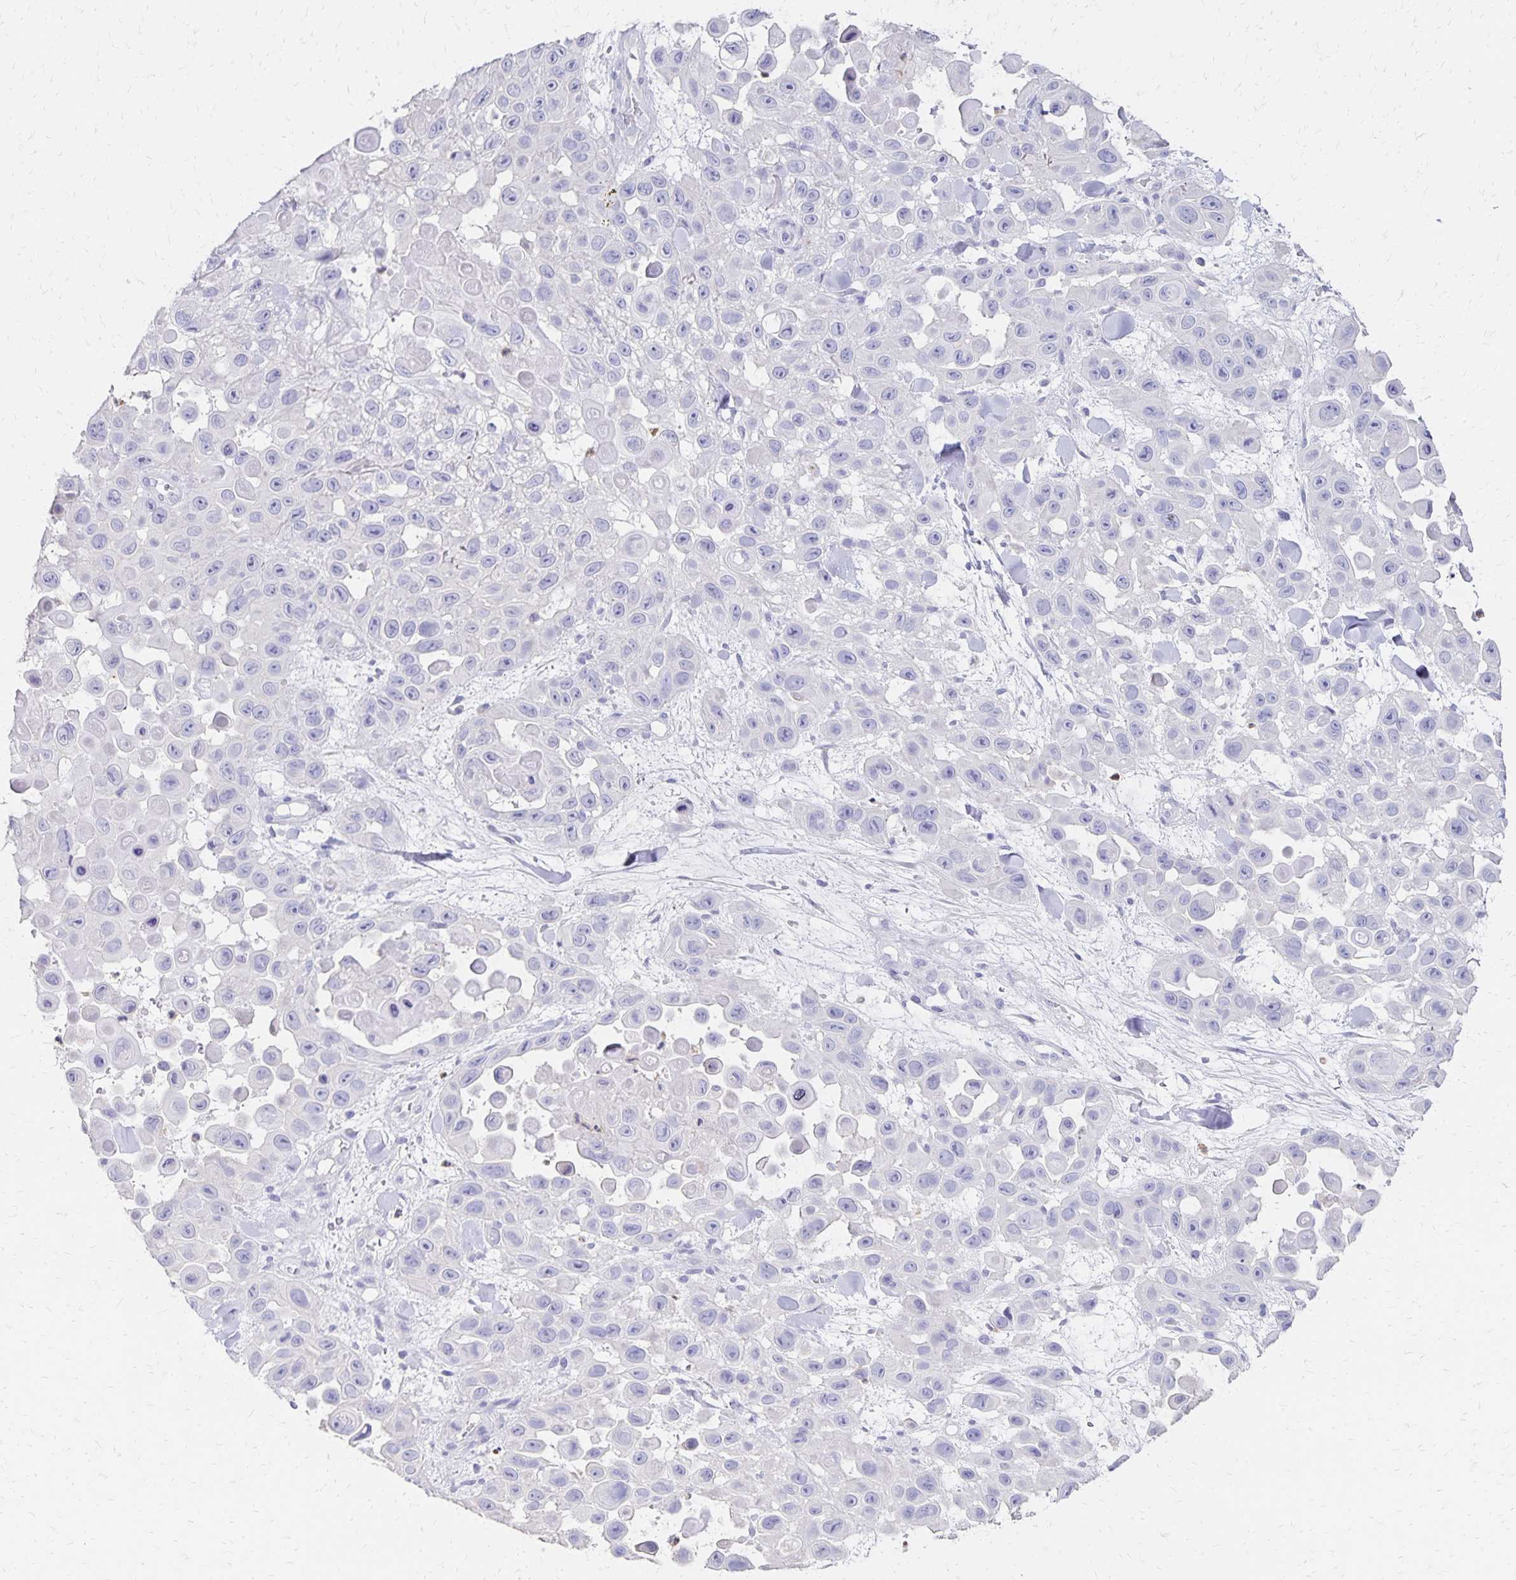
{"staining": {"intensity": "negative", "quantity": "none", "location": "none"}, "tissue": "skin cancer", "cell_type": "Tumor cells", "image_type": "cancer", "snomed": [{"axis": "morphology", "description": "Squamous cell carcinoma, NOS"}, {"axis": "topography", "description": "Skin"}], "caption": "Histopathology image shows no protein positivity in tumor cells of skin cancer tissue. (Brightfield microscopy of DAB (3,3'-diaminobenzidine) immunohistochemistry (IHC) at high magnification).", "gene": "DYNLT4", "patient": {"sex": "male", "age": 81}}